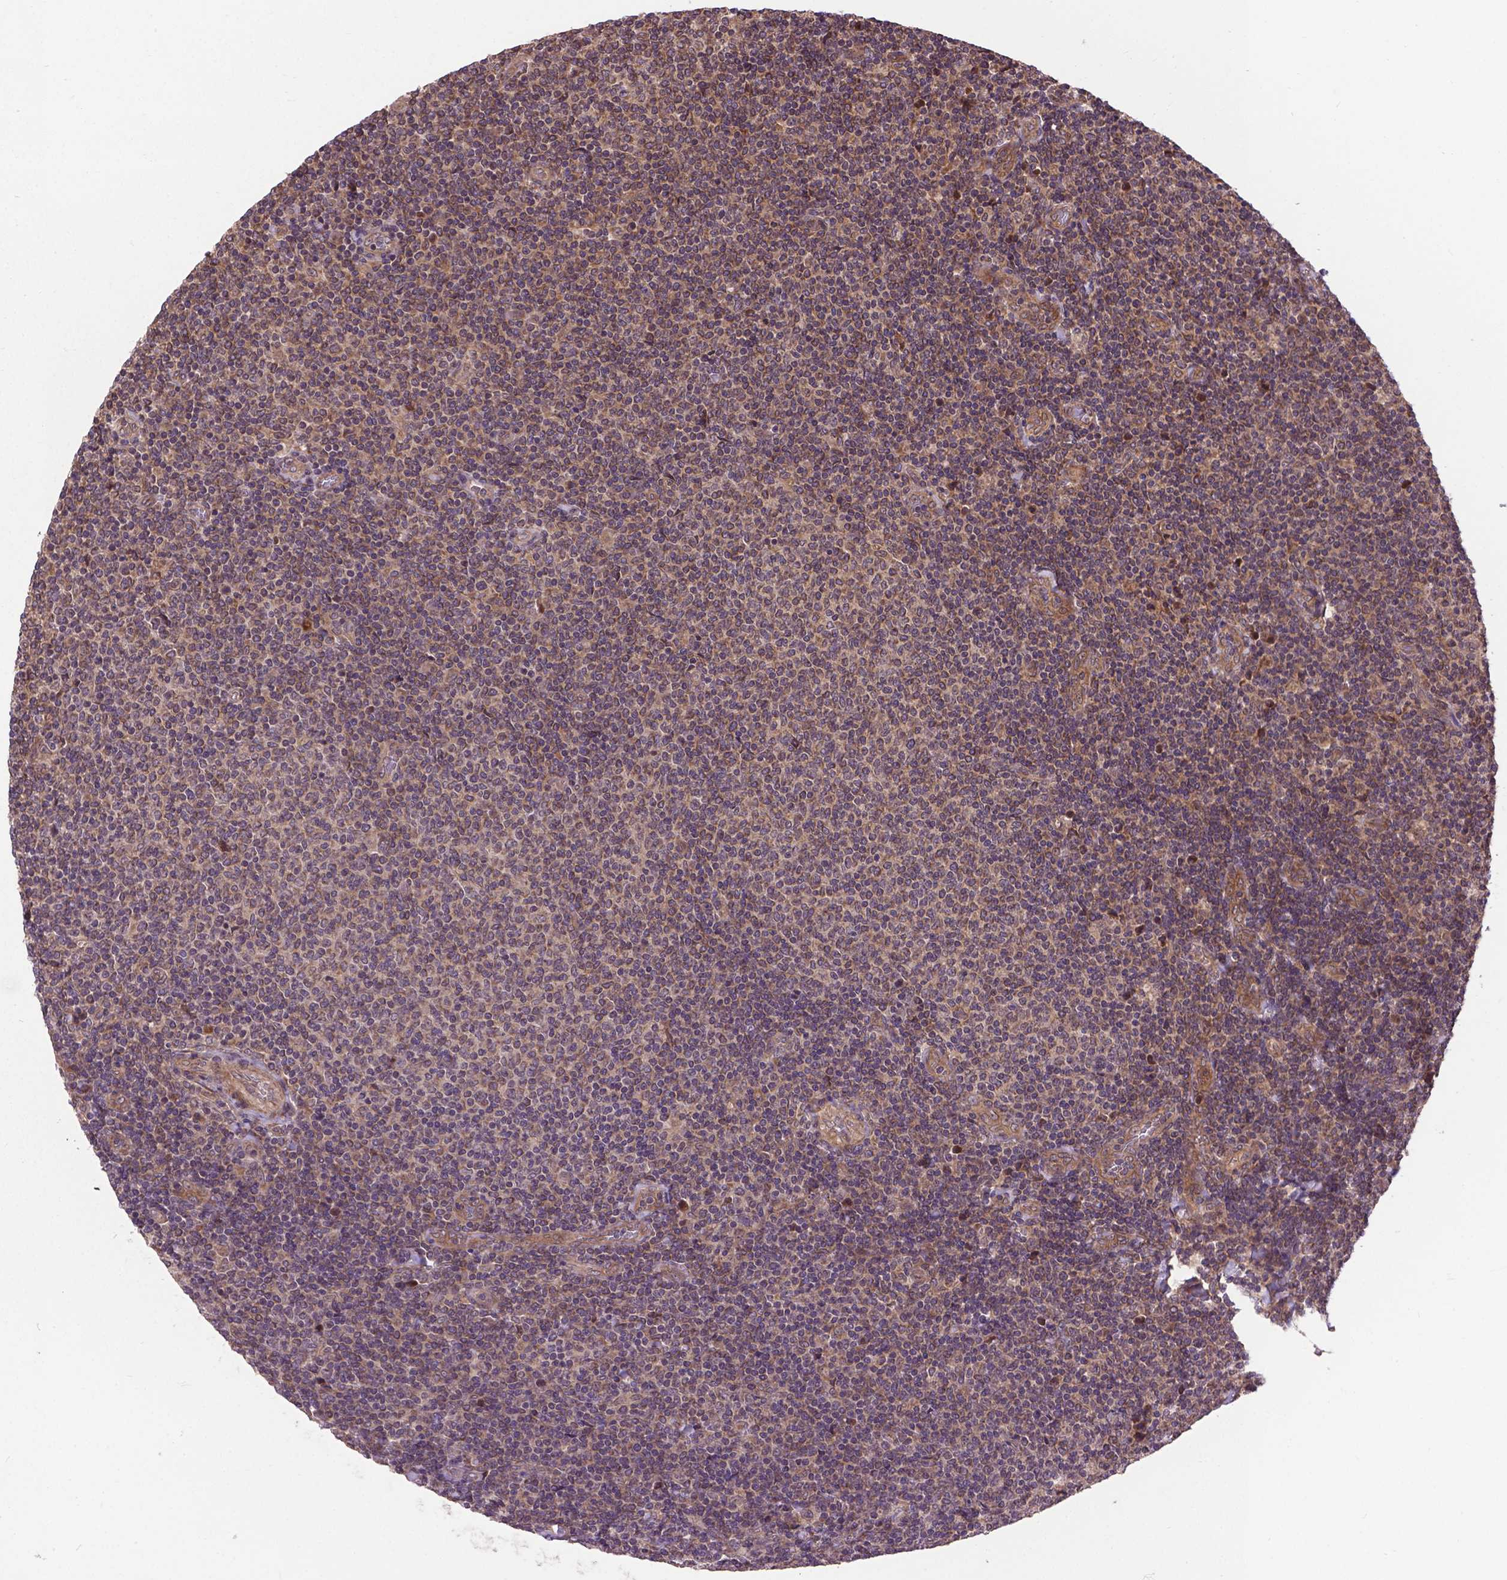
{"staining": {"intensity": "weak", "quantity": ">75%", "location": "cytoplasmic/membranous"}, "tissue": "lymphoma", "cell_type": "Tumor cells", "image_type": "cancer", "snomed": [{"axis": "morphology", "description": "Malignant lymphoma, non-Hodgkin's type, Low grade"}, {"axis": "topography", "description": "Lymph node"}], "caption": "Malignant lymphoma, non-Hodgkin's type (low-grade) stained for a protein reveals weak cytoplasmic/membranous positivity in tumor cells.", "gene": "ZNF616", "patient": {"sex": "male", "age": 52}}